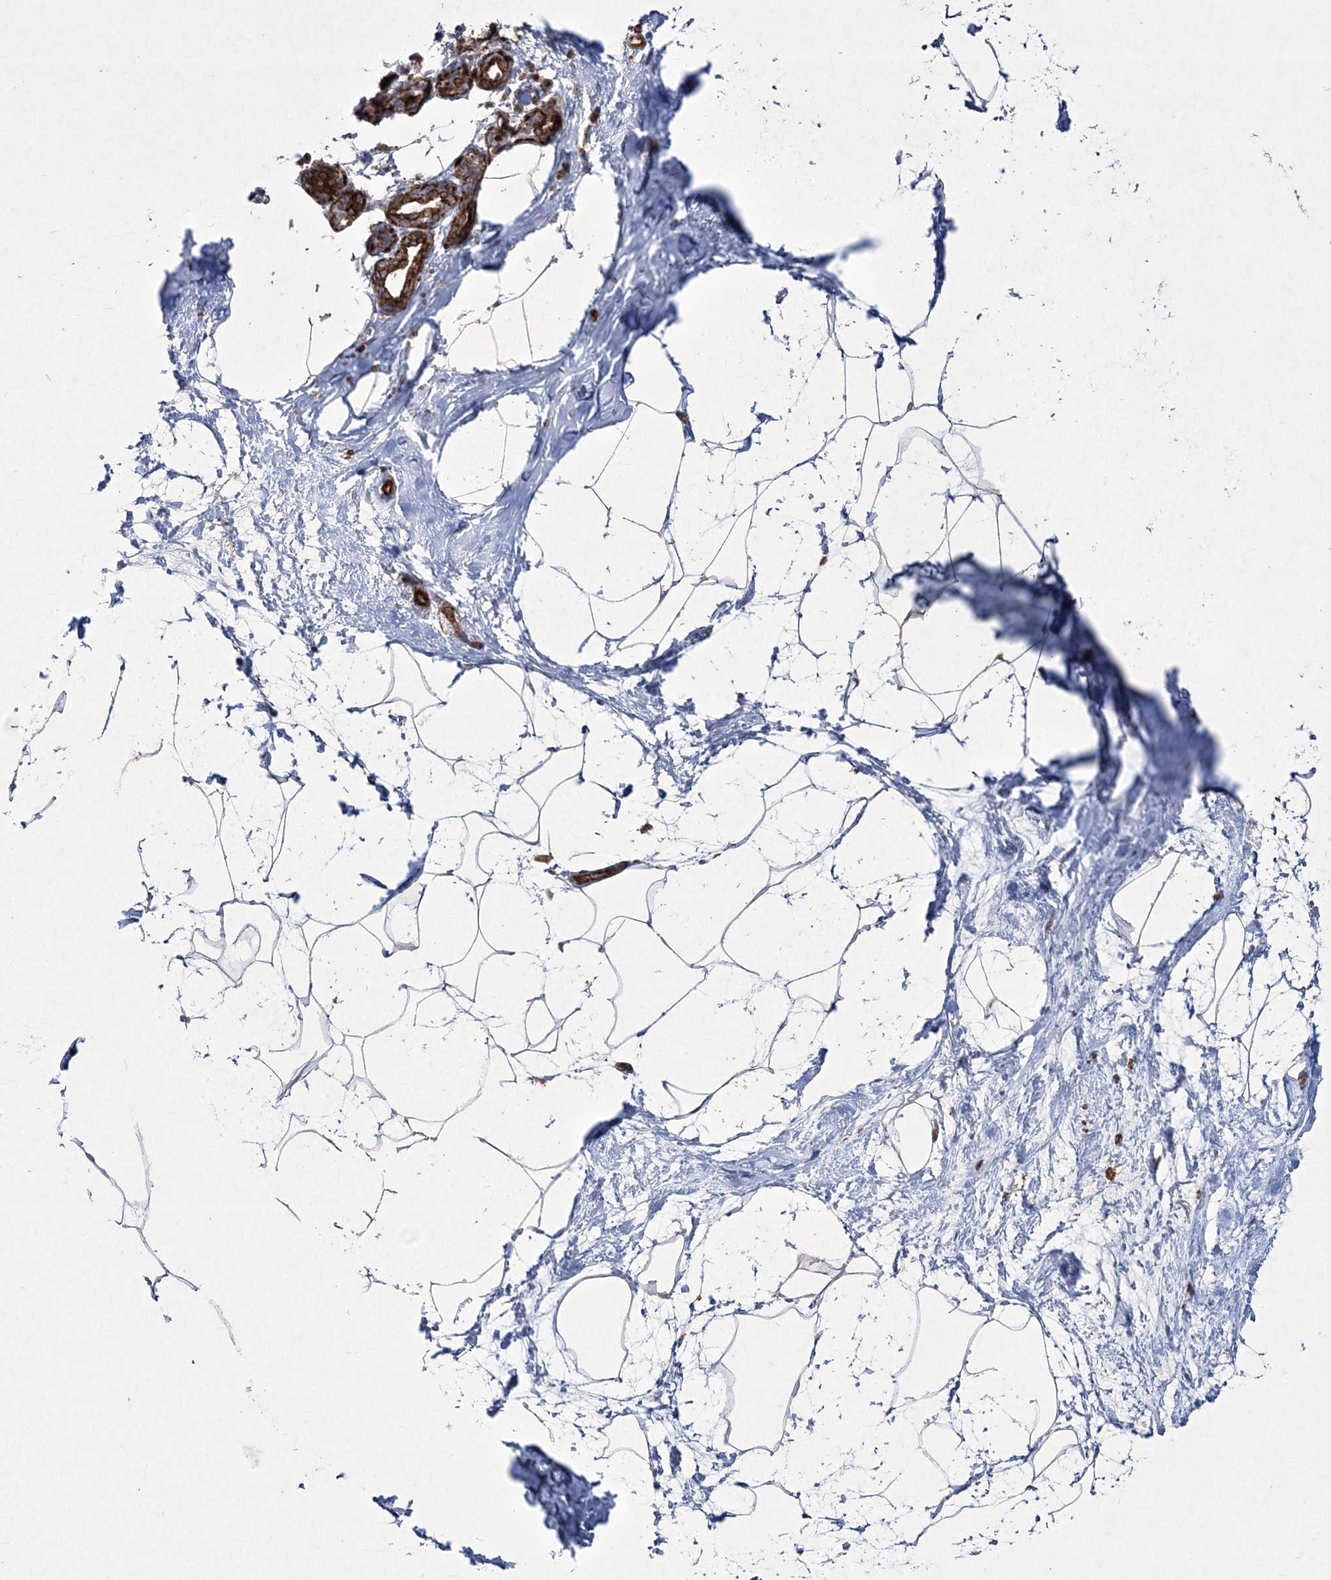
{"staining": {"intensity": "negative", "quantity": "none", "location": "none"}, "tissue": "breast", "cell_type": "Adipocytes", "image_type": "normal", "snomed": [{"axis": "morphology", "description": "Normal tissue, NOS"}, {"axis": "topography", "description": "Breast"}], "caption": "Adipocytes are negative for brown protein staining in unremarkable breast. Nuclei are stained in blue.", "gene": "RICTOR", "patient": {"sex": "female", "age": 62}}